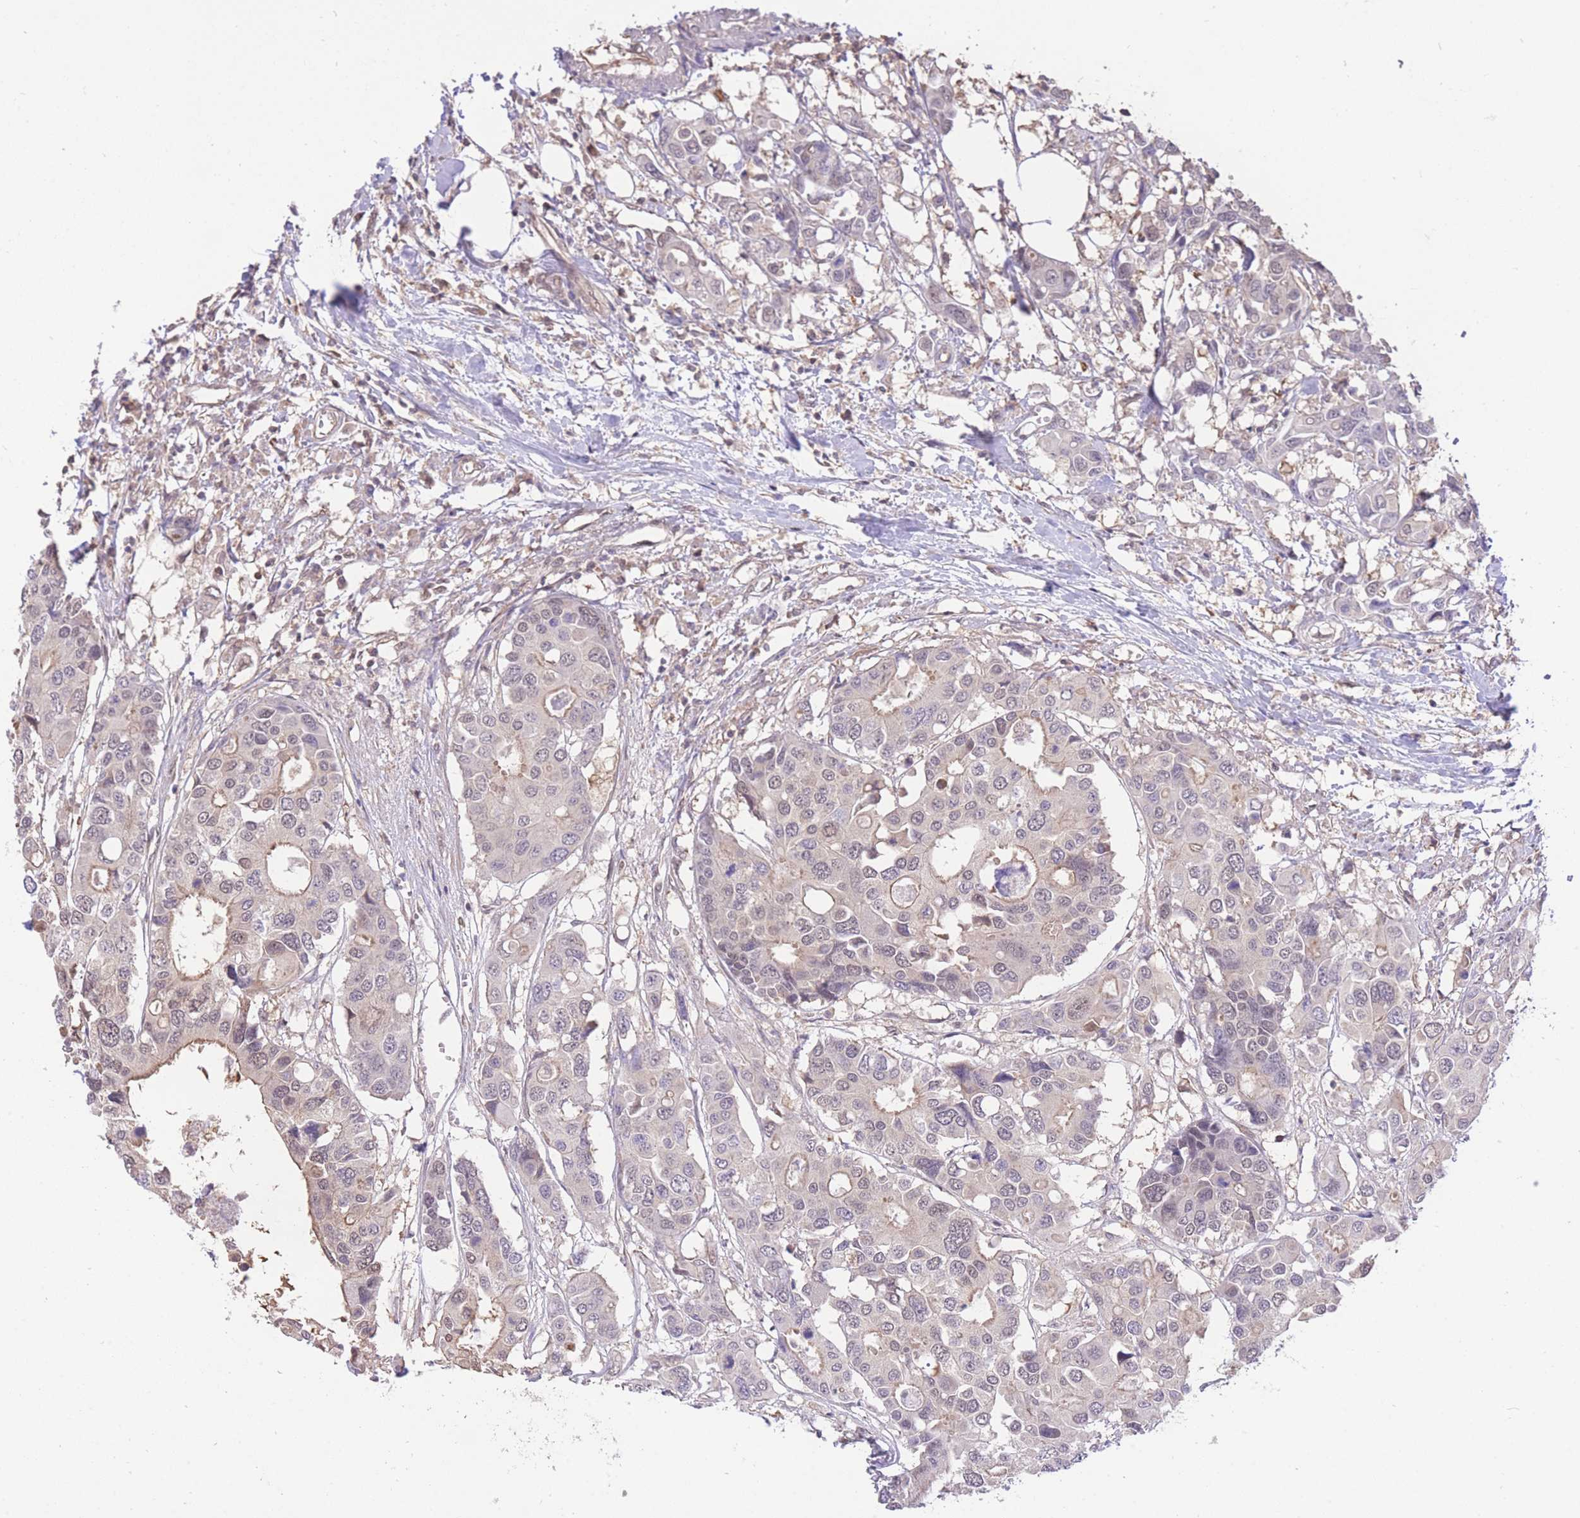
{"staining": {"intensity": "weak", "quantity": "<25%", "location": "cytoplasmic/membranous"}, "tissue": "colorectal cancer", "cell_type": "Tumor cells", "image_type": "cancer", "snomed": [{"axis": "morphology", "description": "Adenocarcinoma, NOS"}, {"axis": "topography", "description": "Colon"}], "caption": "Tumor cells show no significant protein staining in colorectal adenocarcinoma.", "gene": "UBXN7", "patient": {"sex": "male", "age": 77}}